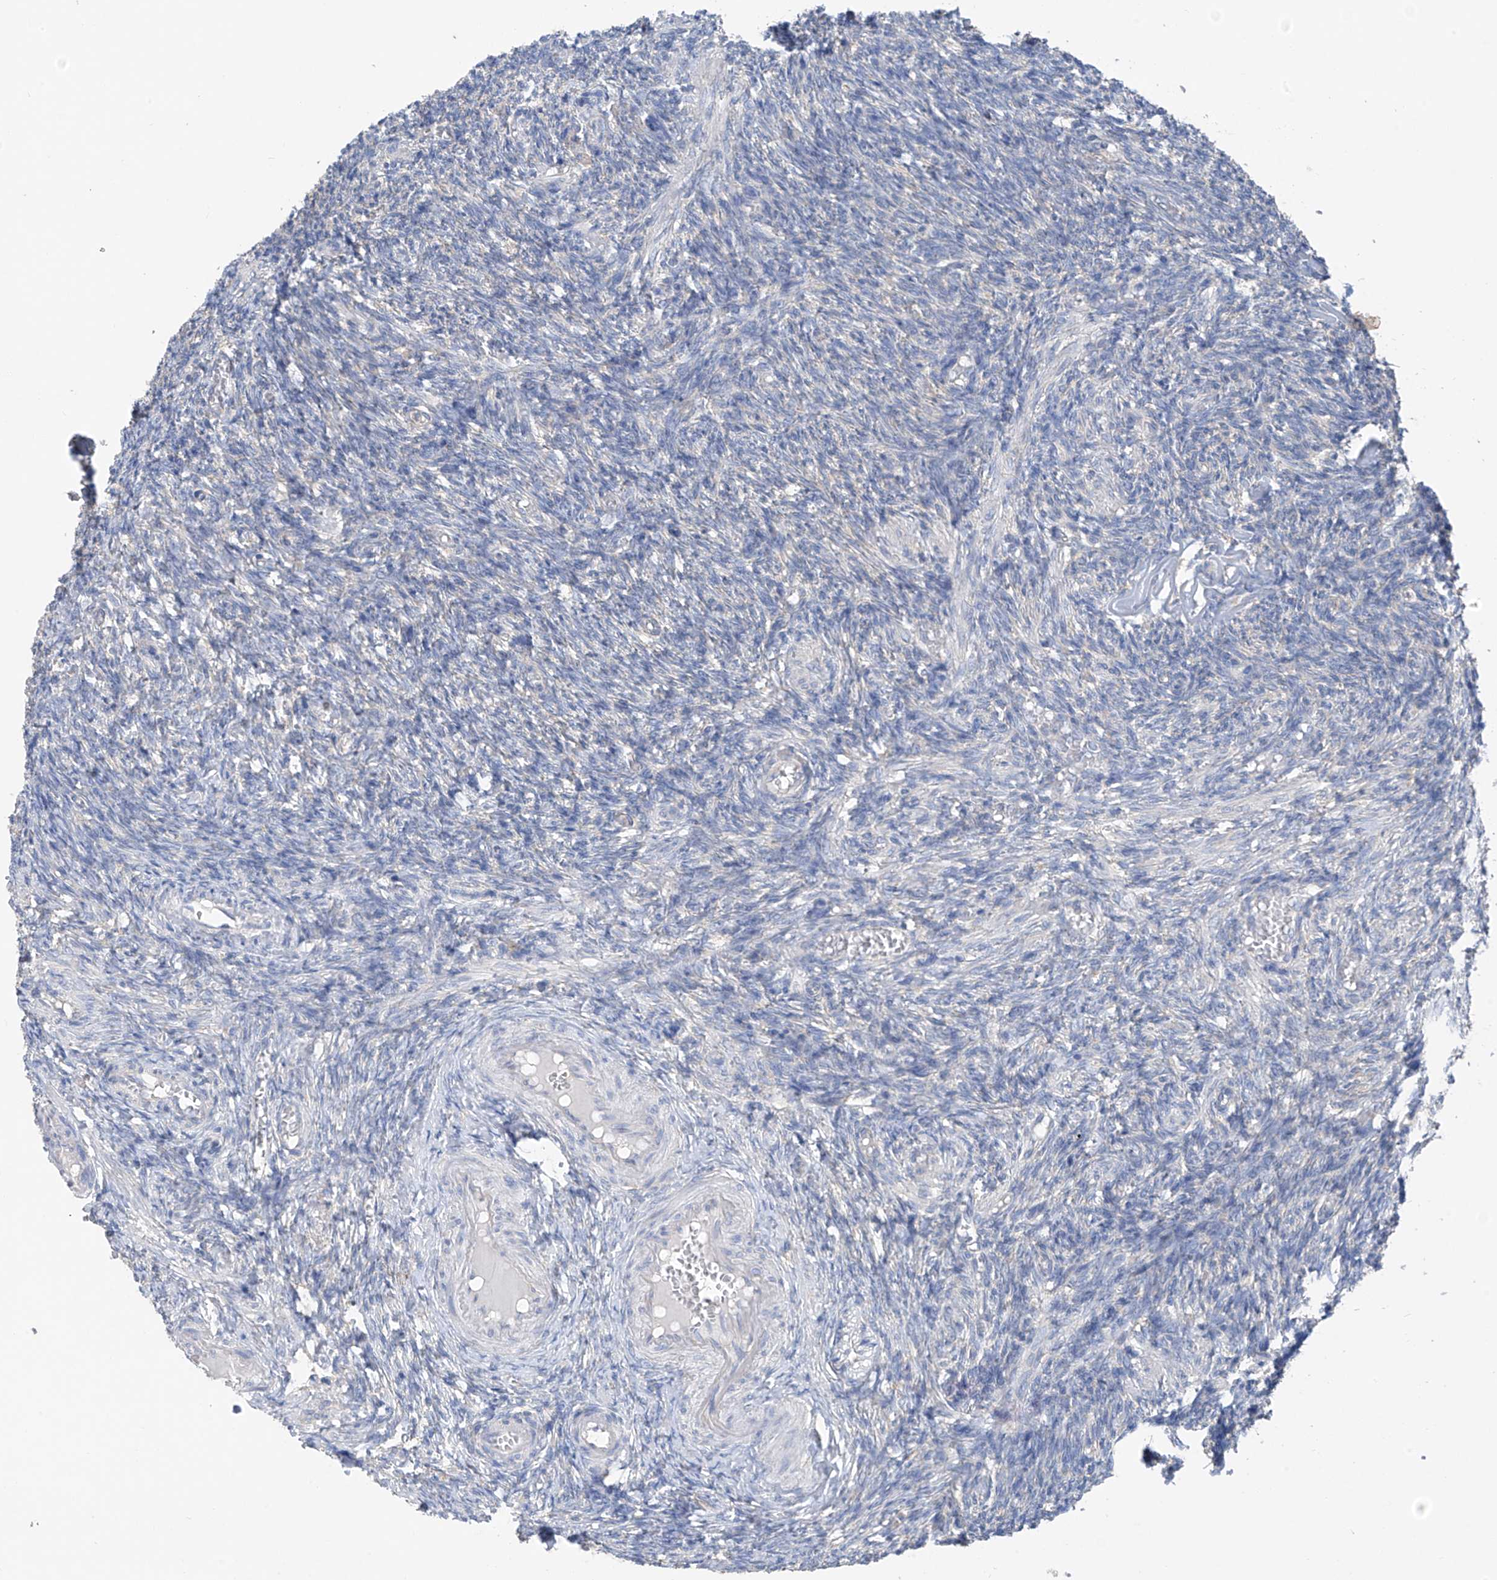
{"staining": {"intensity": "negative", "quantity": "none", "location": "none"}, "tissue": "ovary", "cell_type": "Follicle cells", "image_type": "normal", "snomed": [{"axis": "morphology", "description": "Normal tissue, NOS"}, {"axis": "topography", "description": "Ovary"}], "caption": "DAB immunohistochemical staining of normal human ovary exhibits no significant positivity in follicle cells.", "gene": "RPL4", "patient": {"sex": "female", "age": 27}}